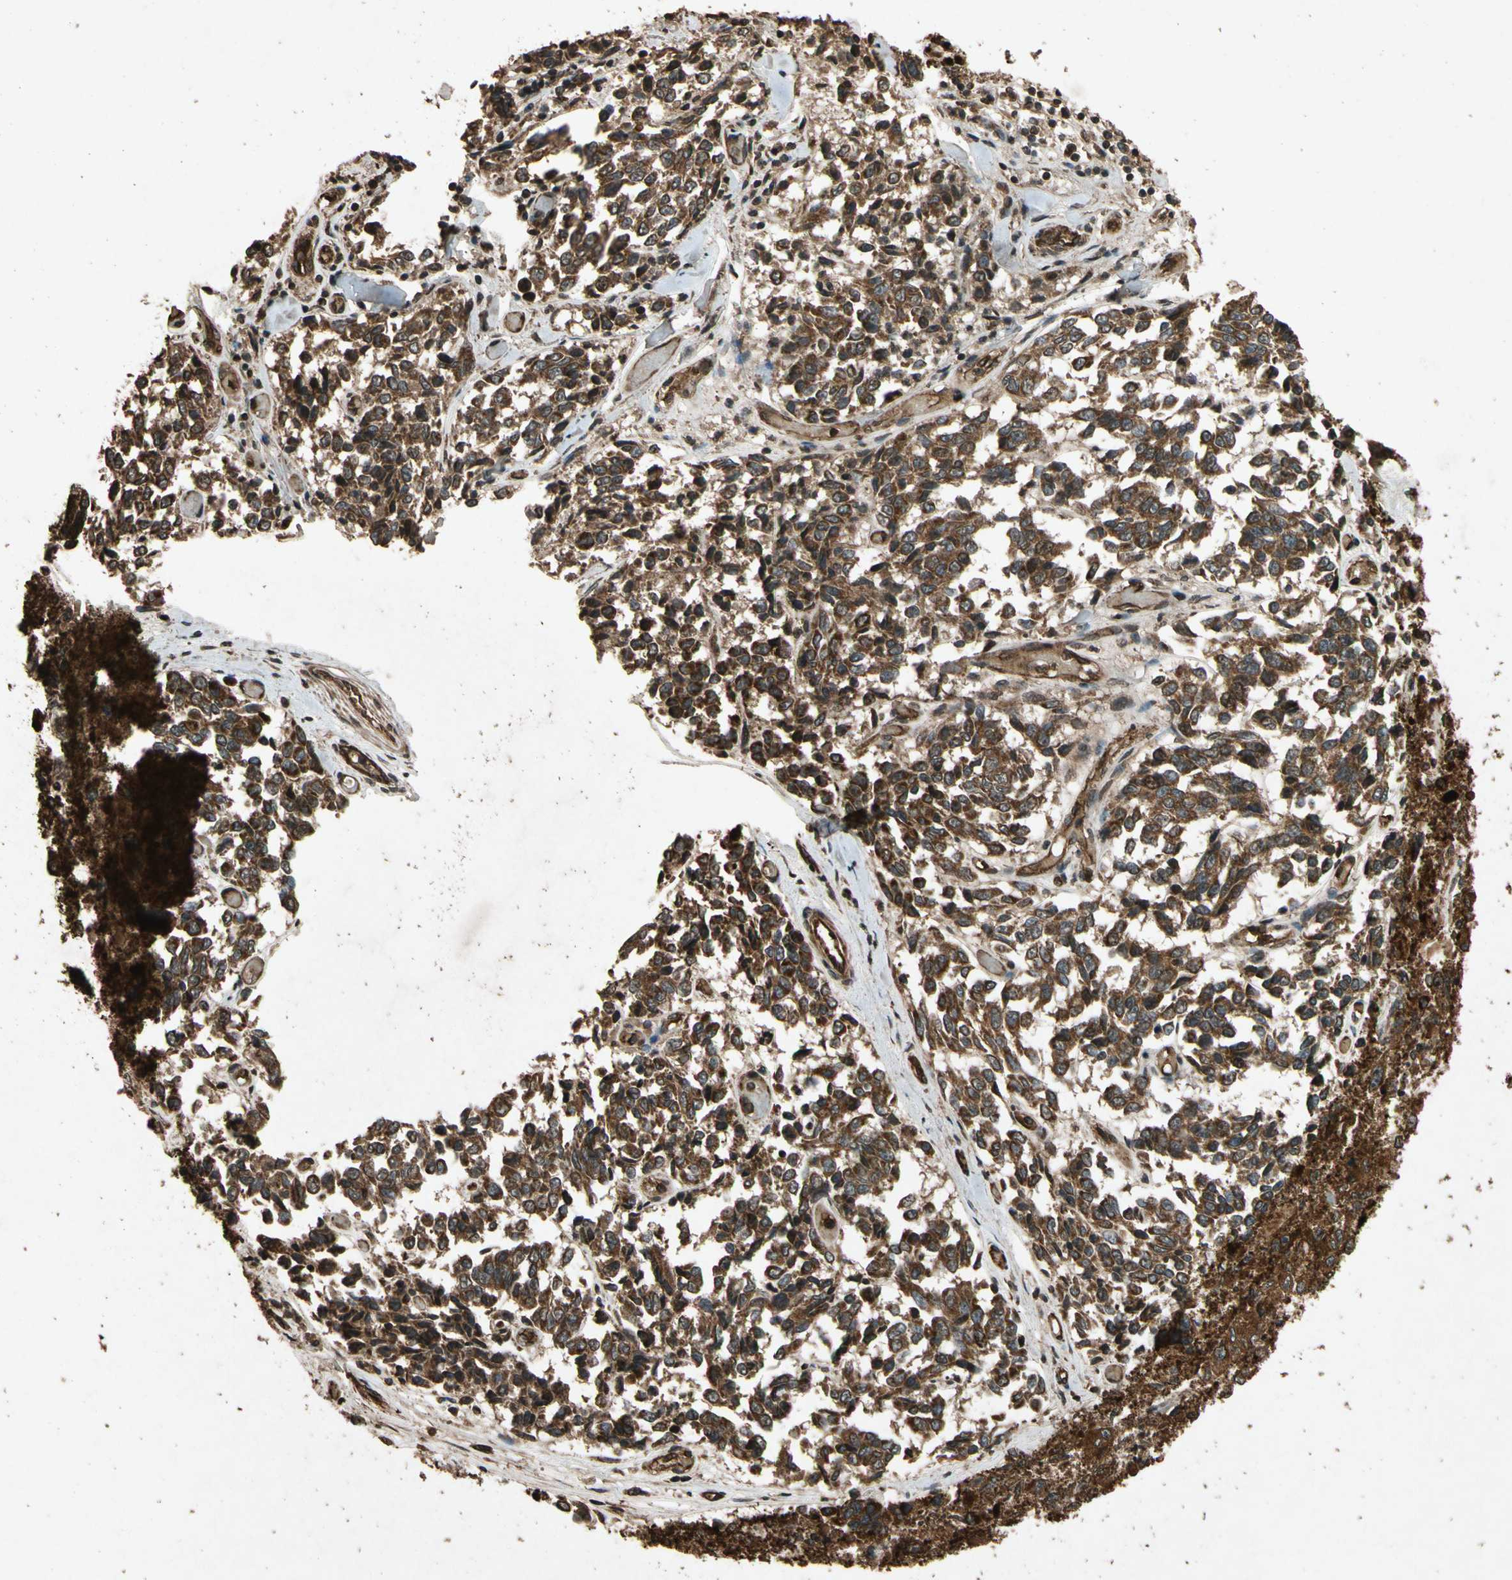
{"staining": {"intensity": "strong", "quantity": ">75%", "location": "cytoplasmic/membranous"}, "tissue": "melanoma", "cell_type": "Tumor cells", "image_type": "cancer", "snomed": [{"axis": "morphology", "description": "Malignant melanoma, NOS"}, {"axis": "topography", "description": "Skin"}], "caption": "Melanoma stained for a protein reveals strong cytoplasmic/membranous positivity in tumor cells.", "gene": "TXN2", "patient": {"sex": "female", "age": 64}}